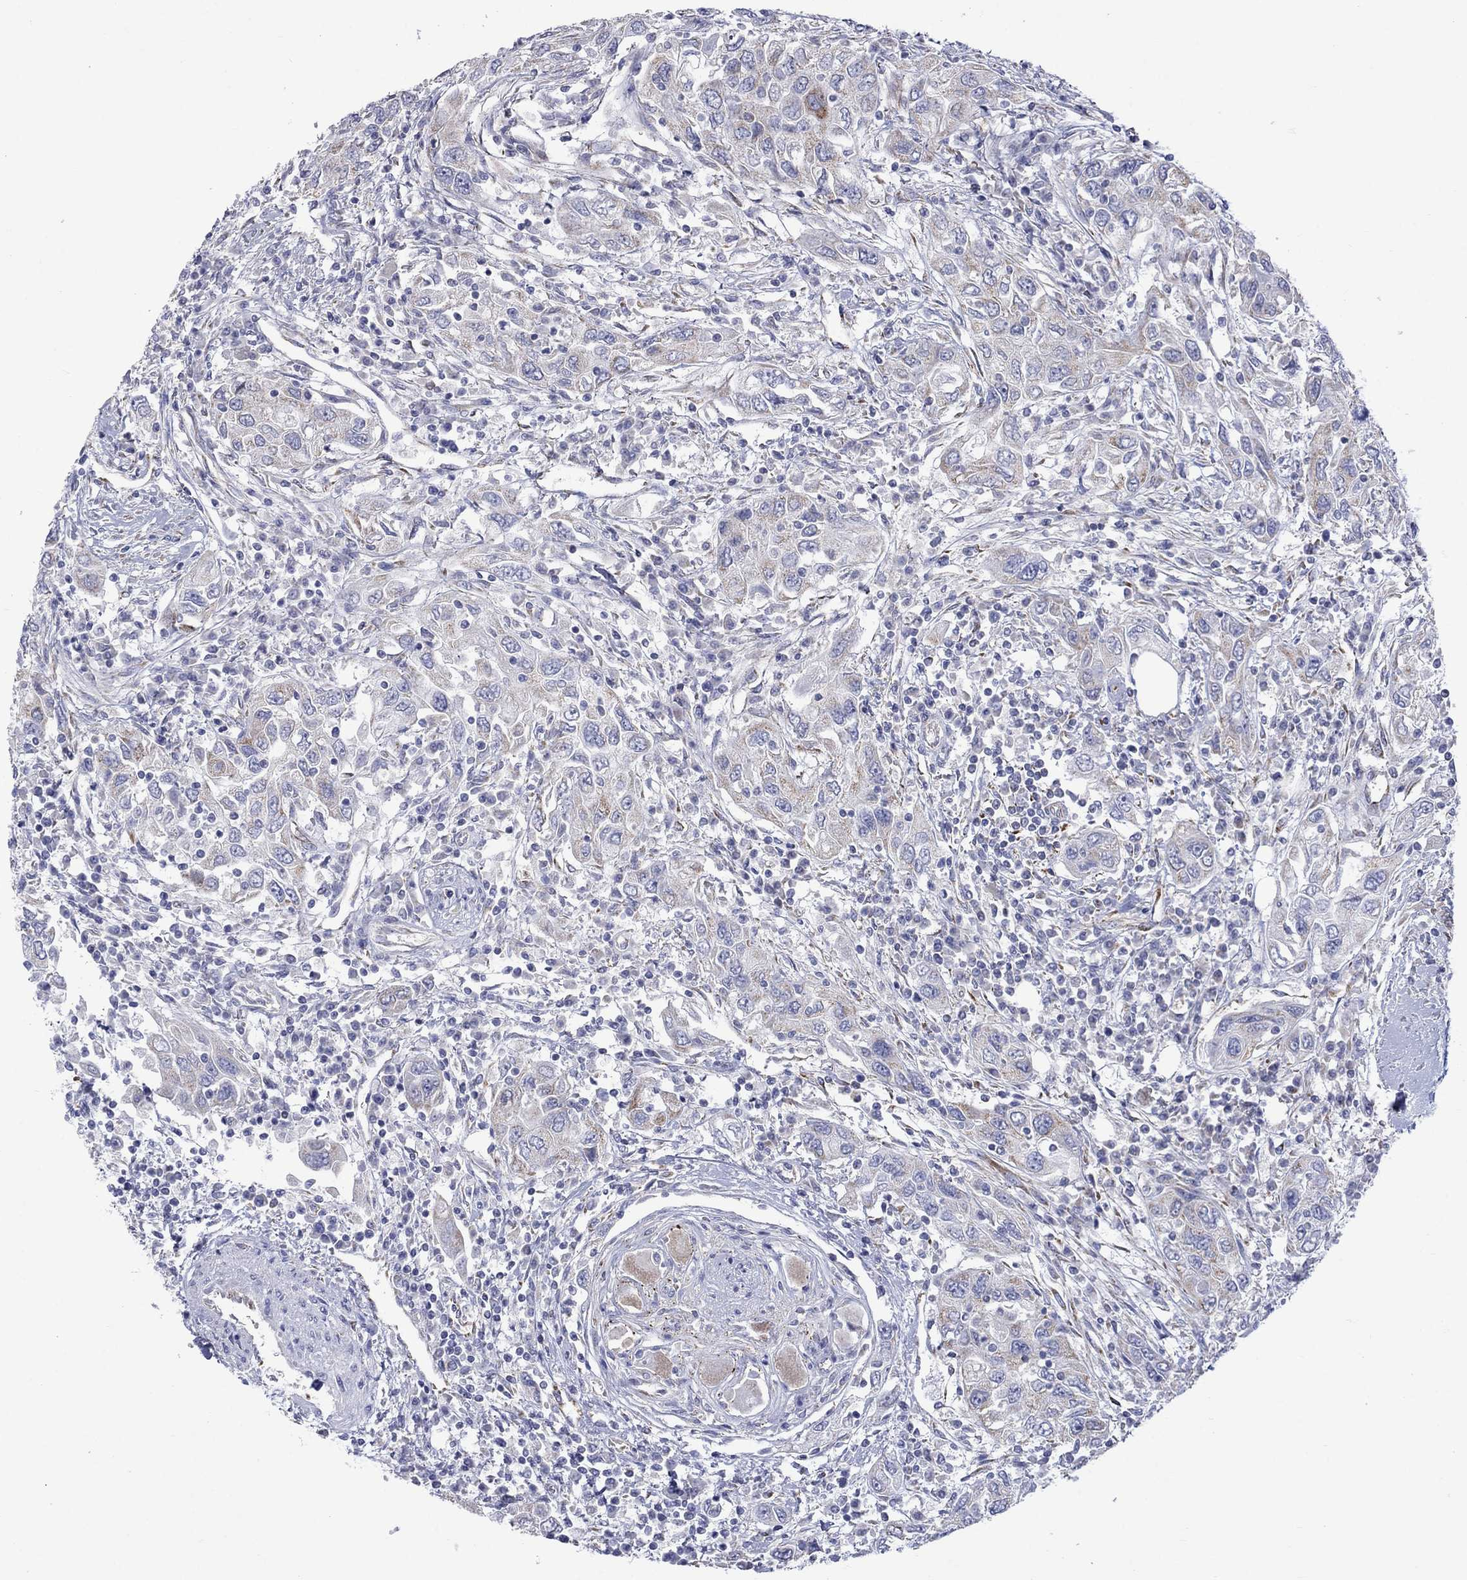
{"staining": {"intensity": "negative", "quantity": "none", "location": "none"}, "tissue": "urothelial cancer", "cell_type": "Tumor cells", "image_type": "cancer", "snomed": [{"axis": "morphology", "description": "Urothelial carcinoma, High grade"}, {"axis": "topography", "description": "Urinary bladder"}], "caption": "DAB (3,3'-diaminobenzidine) immunohistochemical staining of urothelial cancer reveals no significant positivity in tumor cells.", "gene": "CISD1", "patient": {"sex": "male", "age": 76}}